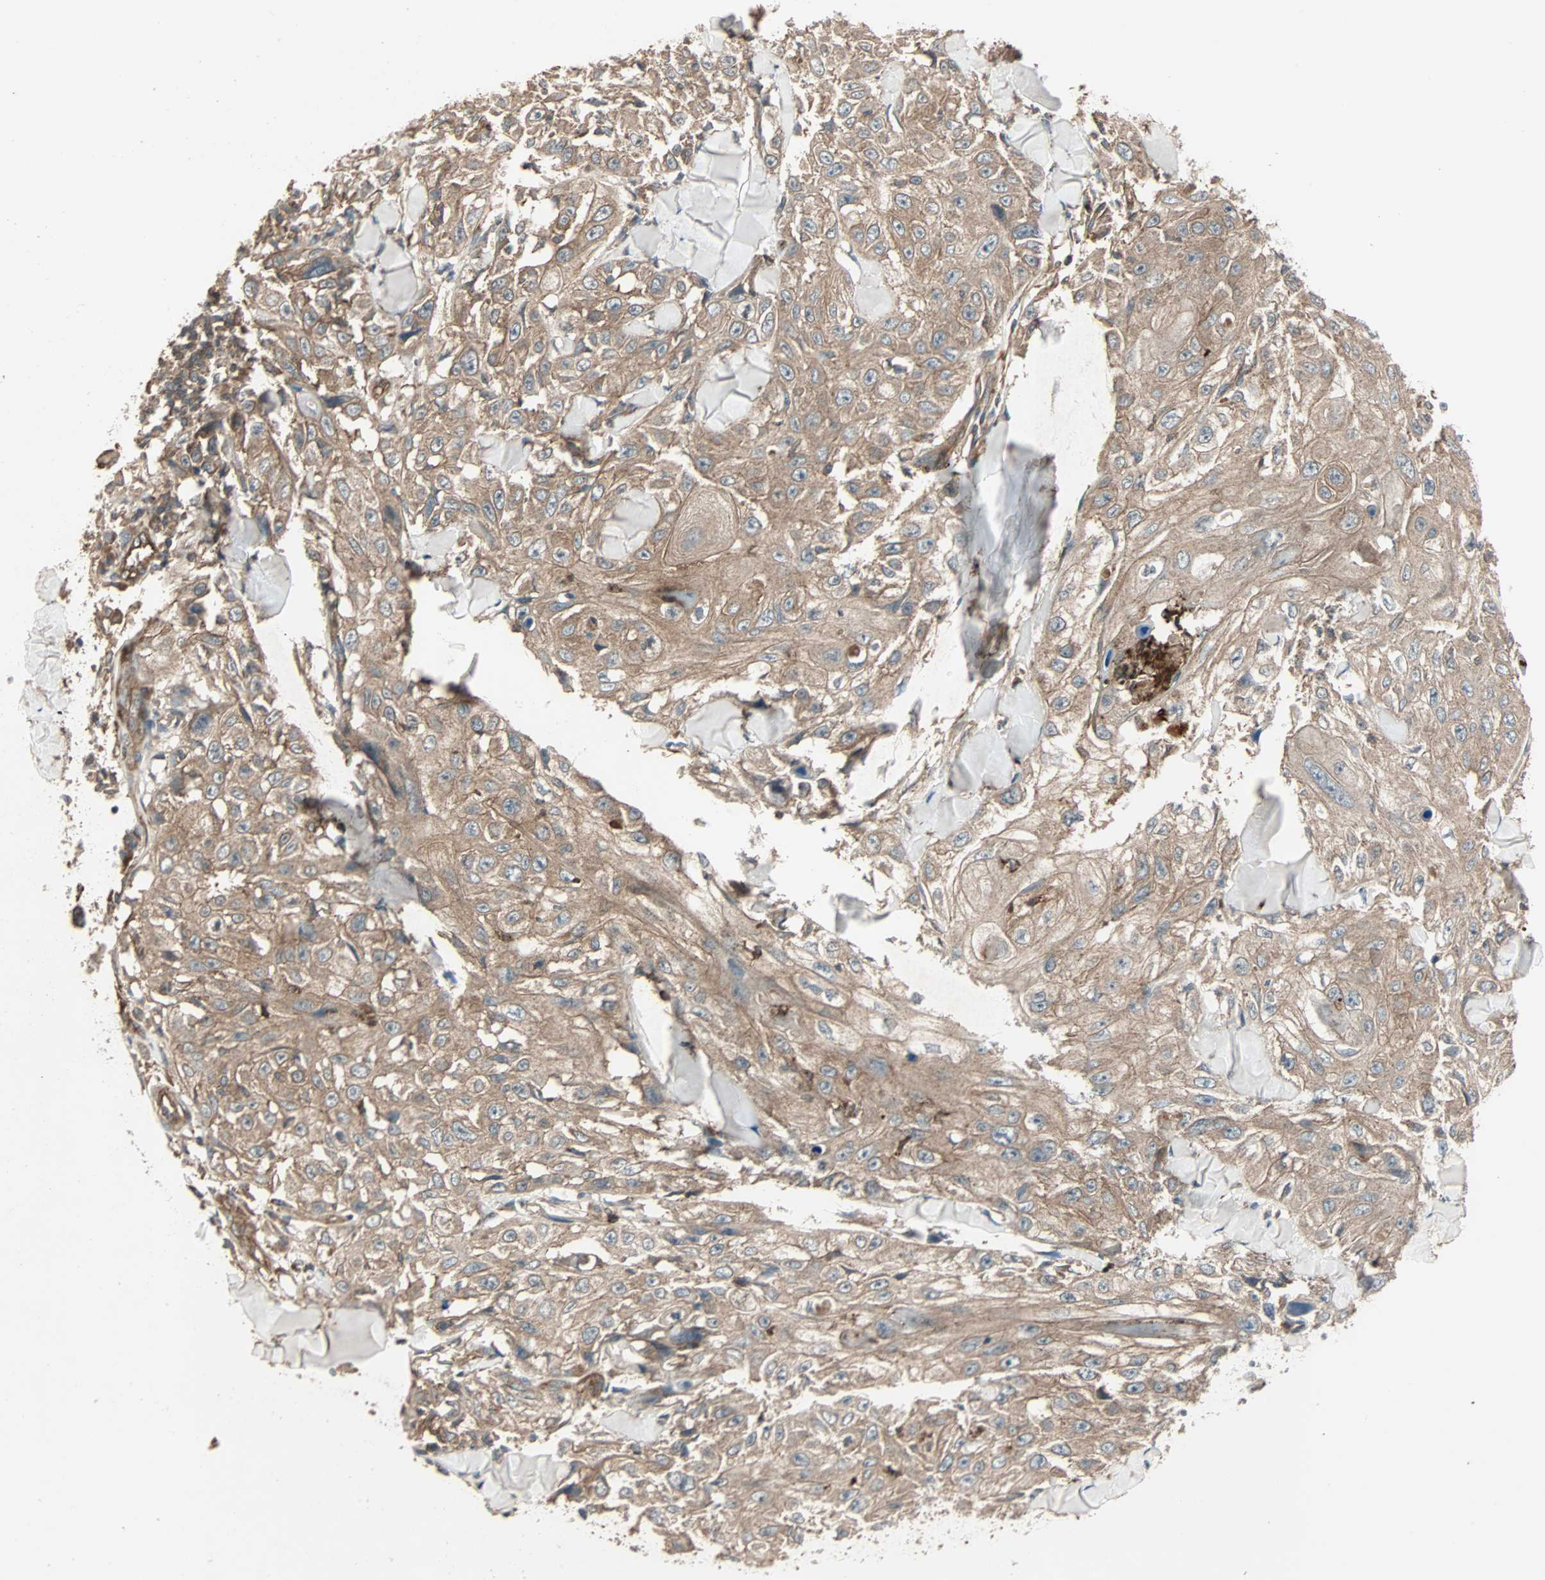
{"staining": {"intensity": "moderate", "quantity": ">75%", "location": "cytoplasmic/membranous"}, "tissue": "skin cancer", "cell_type": "Tumor cells", "image_type": "cancer", "snomed": [{"axis": "morphology", "description": "Squamous cell carcinoma, NOS"}, {"axis": "topography", "description": "Skin"}], "caption": "Brown immunohistochemical staining in skin cancer exhibits moderate cytoplasmic/membranous positivity in about >75% of tumor cells.", "gene": "GCK", "patient": {"sex": "male", "age": 86}}